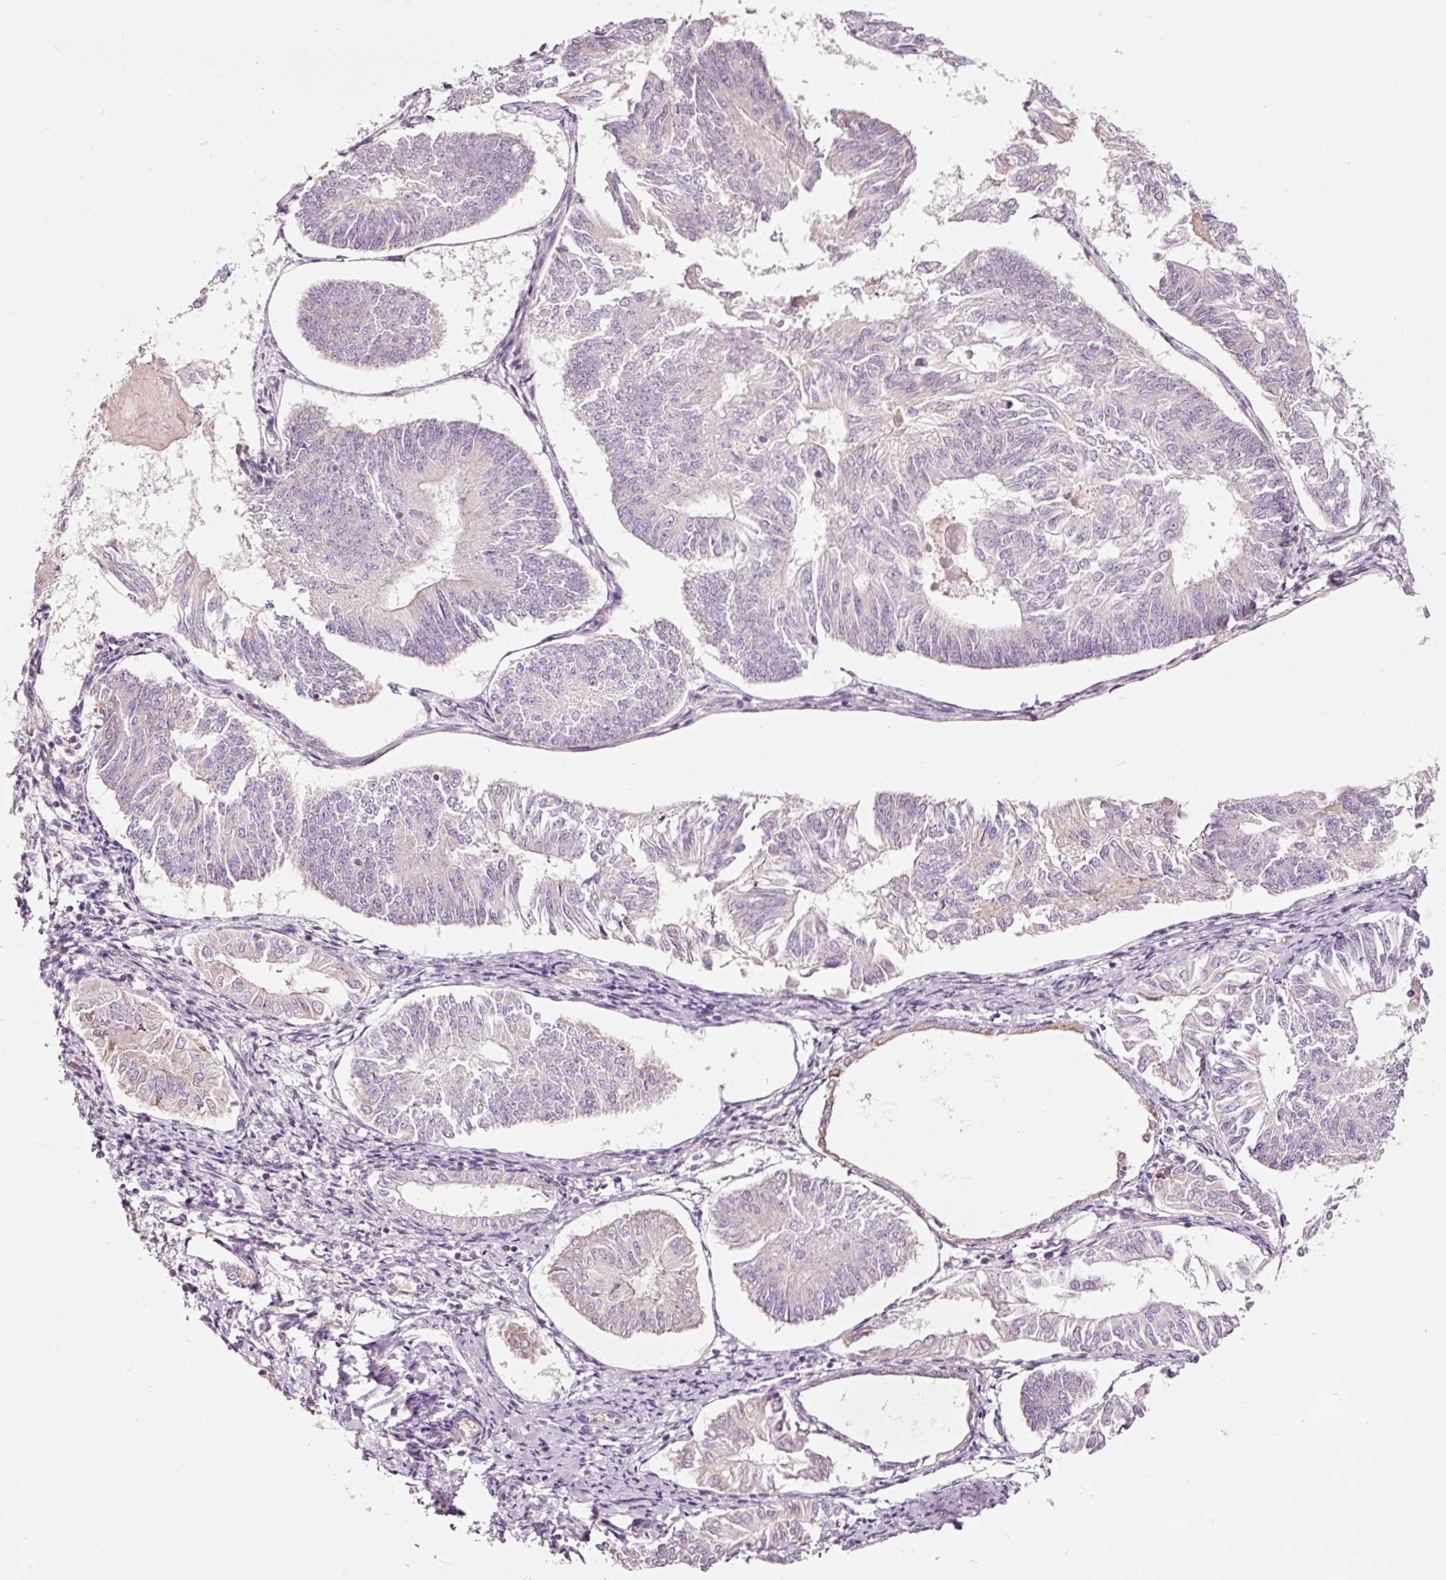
{"staining": {"intensity": "negative", "quantity": "none", "location": "none"}, "tissue": "endometrial cancer", "cell_type": "Tumor cells", "image_type": "cancer", "snomed": [{"axis": "morphology", "description": "Adenocarcinoma, NOS"}, {"axis": "topography", "description": "Endometrium"}], "caption": "Tumor cells show no significant protein positivity in endometrial adenocarcinoma. (Stains: DAB IHC with hematoxylin counter stain, Microscopy: brightfield microscopy at high magnification).", "gene": "LDHAL6B", "patient": {"sex": "female", "age": 58}}